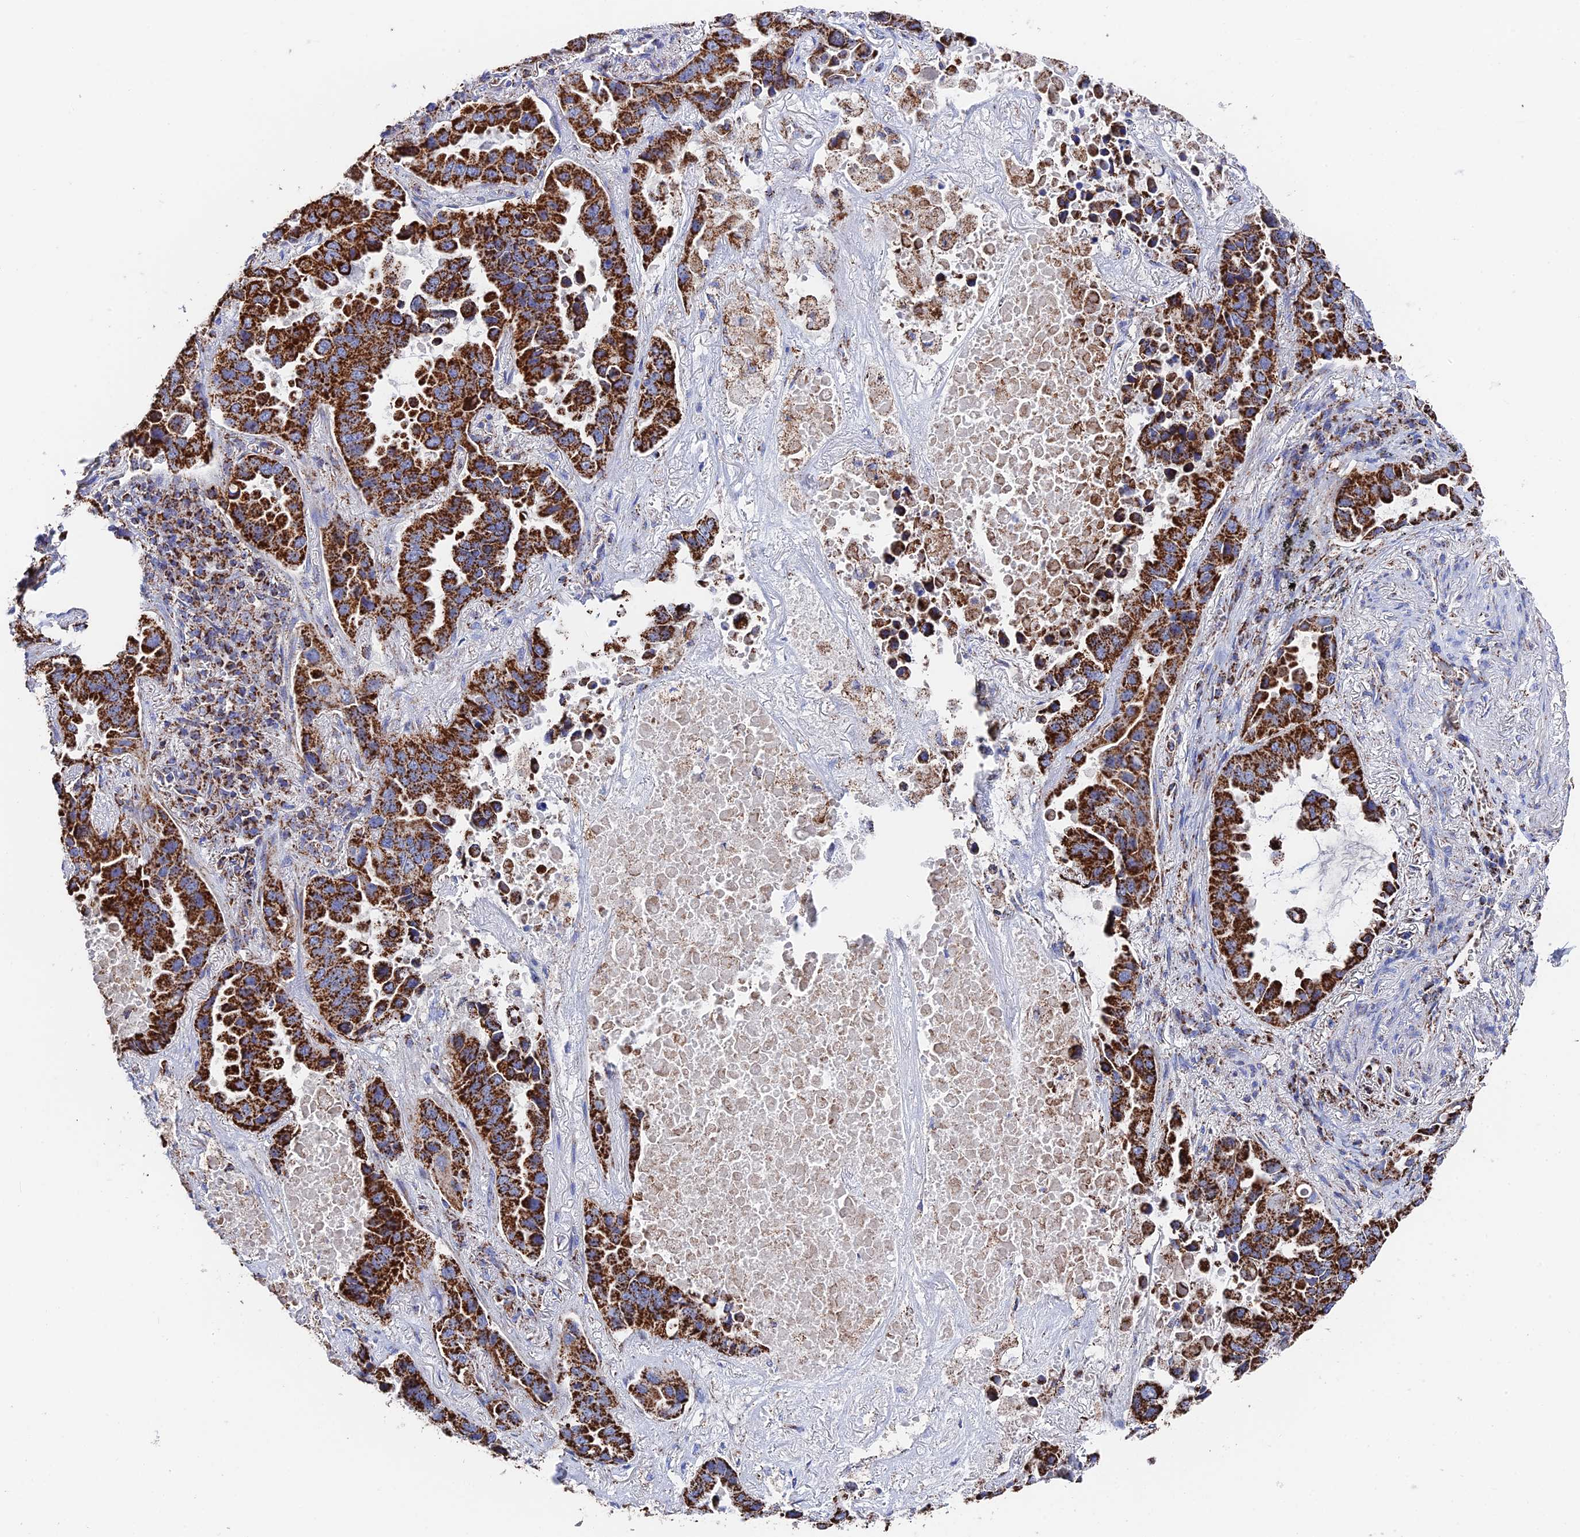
{"staining": {"intensity": "strong", "quantity": ">75%", "location": "cytoplasmic/membranous"}, "tissue": "lung cancer", "cell_type": "Tumor cells", "image_type": "cancer", "snomed": [{"axis": "morphology", "description": "Adenocarcinoma, NOS"}, {"axis": "topography", "description": "Lung"}], "caption": "Tumor cells display strong cytoplasmic/membranous expression in about >75% of cells in lung adenocarcinoma.", "gene": "HAUS8", "patient": {"sex": "male", "age": 64}}